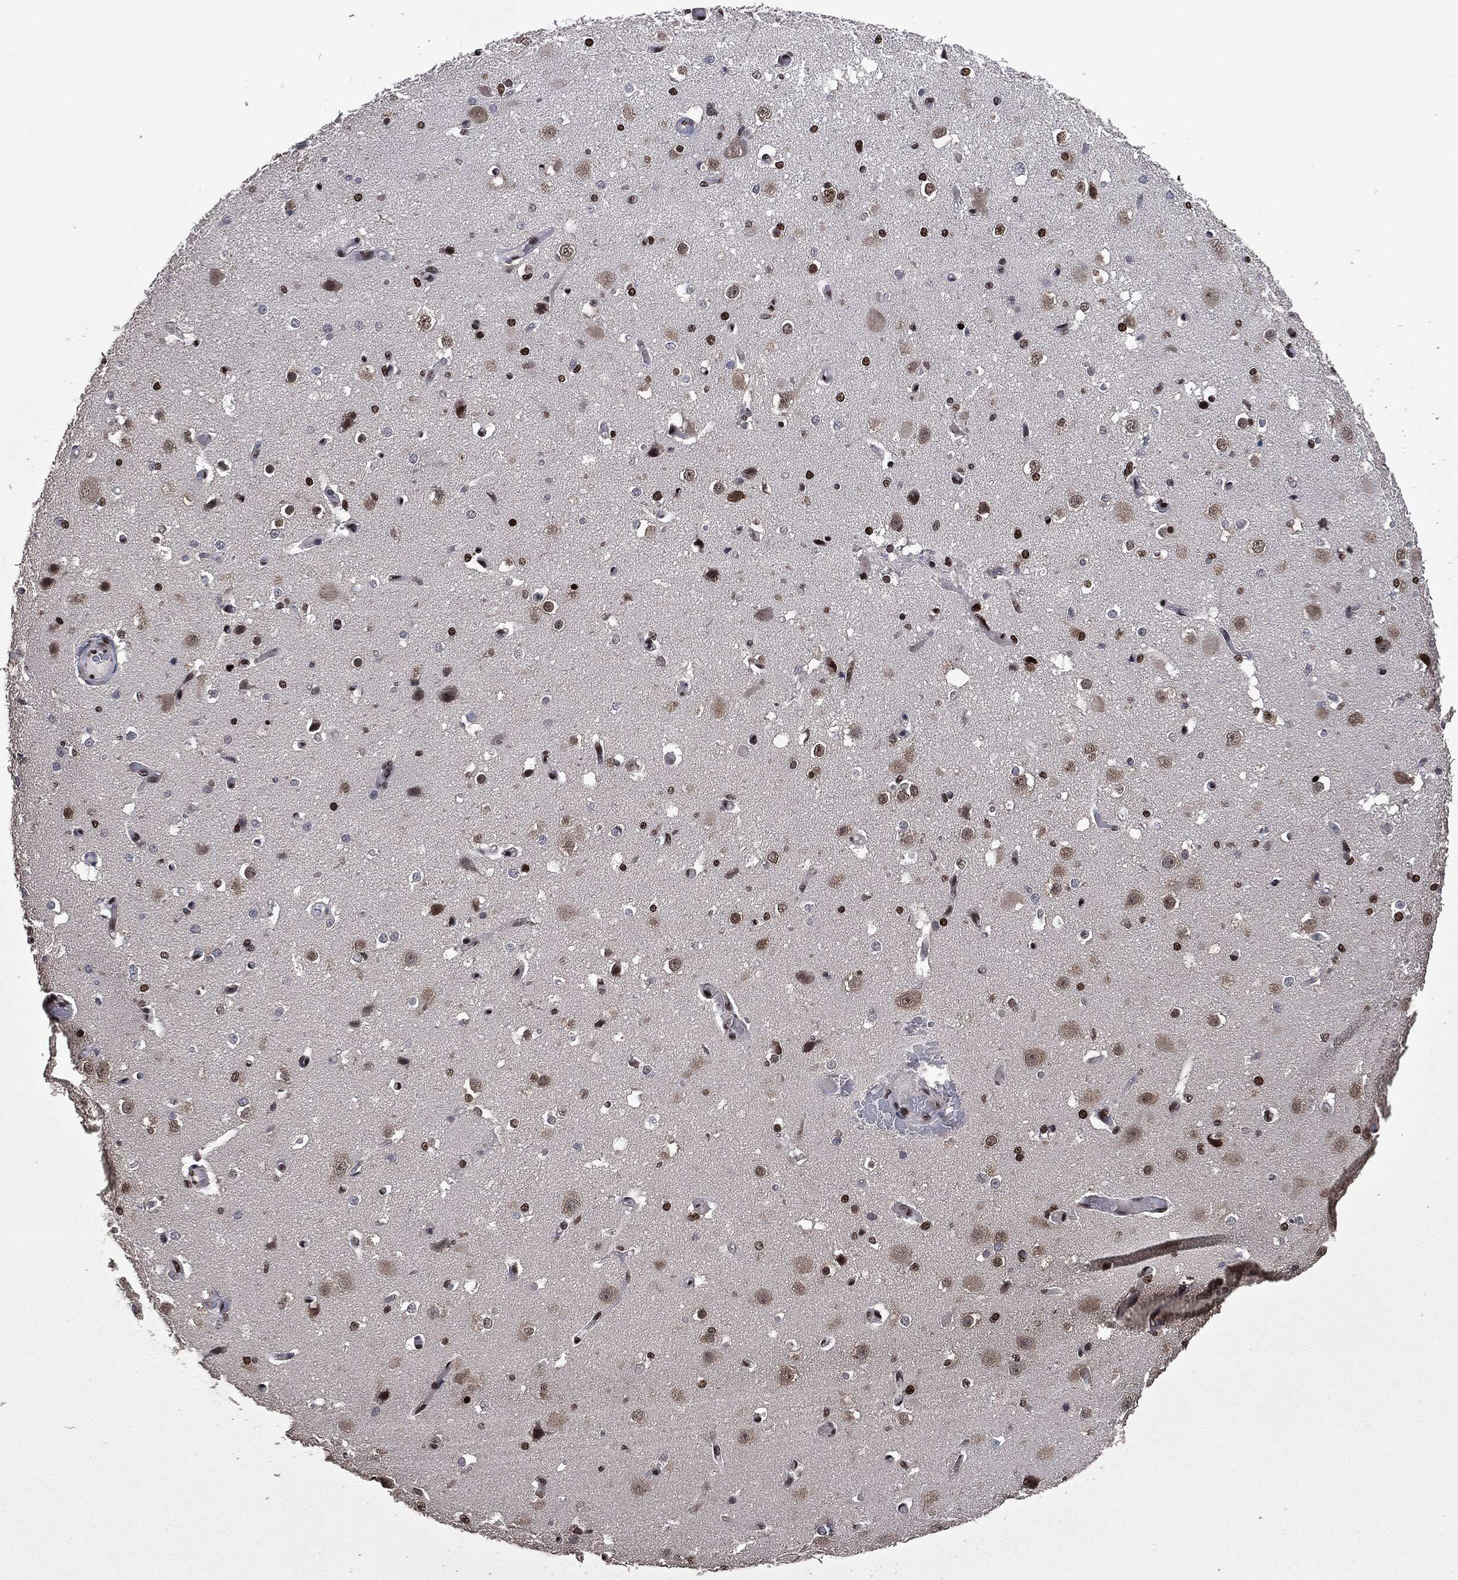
{"staining": {"intensity": "strong", "quantity": ">75%", "location": "nuclear"}, "tissue": "cerebral cortex", "cell_type": "Endothelial cells", "image_type": "normal", "snomed": [{"axis": "morphology", "description": "Normal tissue, NOS"}, {"axis": "morphology", "description": "Inflammation, NOS"}, {"axis": "topography", "description": "Cerebral cortex"}], "caption": "Endothelial cells show high levels of strong nuclear positivity in approximately >75% of cells in unremarkable cerebral cortex. (Stains: DAB in brown, nuclei in blue, Microscopy: brightfield microscopy at high magnification).", "gene": "MSH2", "patient": {"sex": "male", "age": 6}}